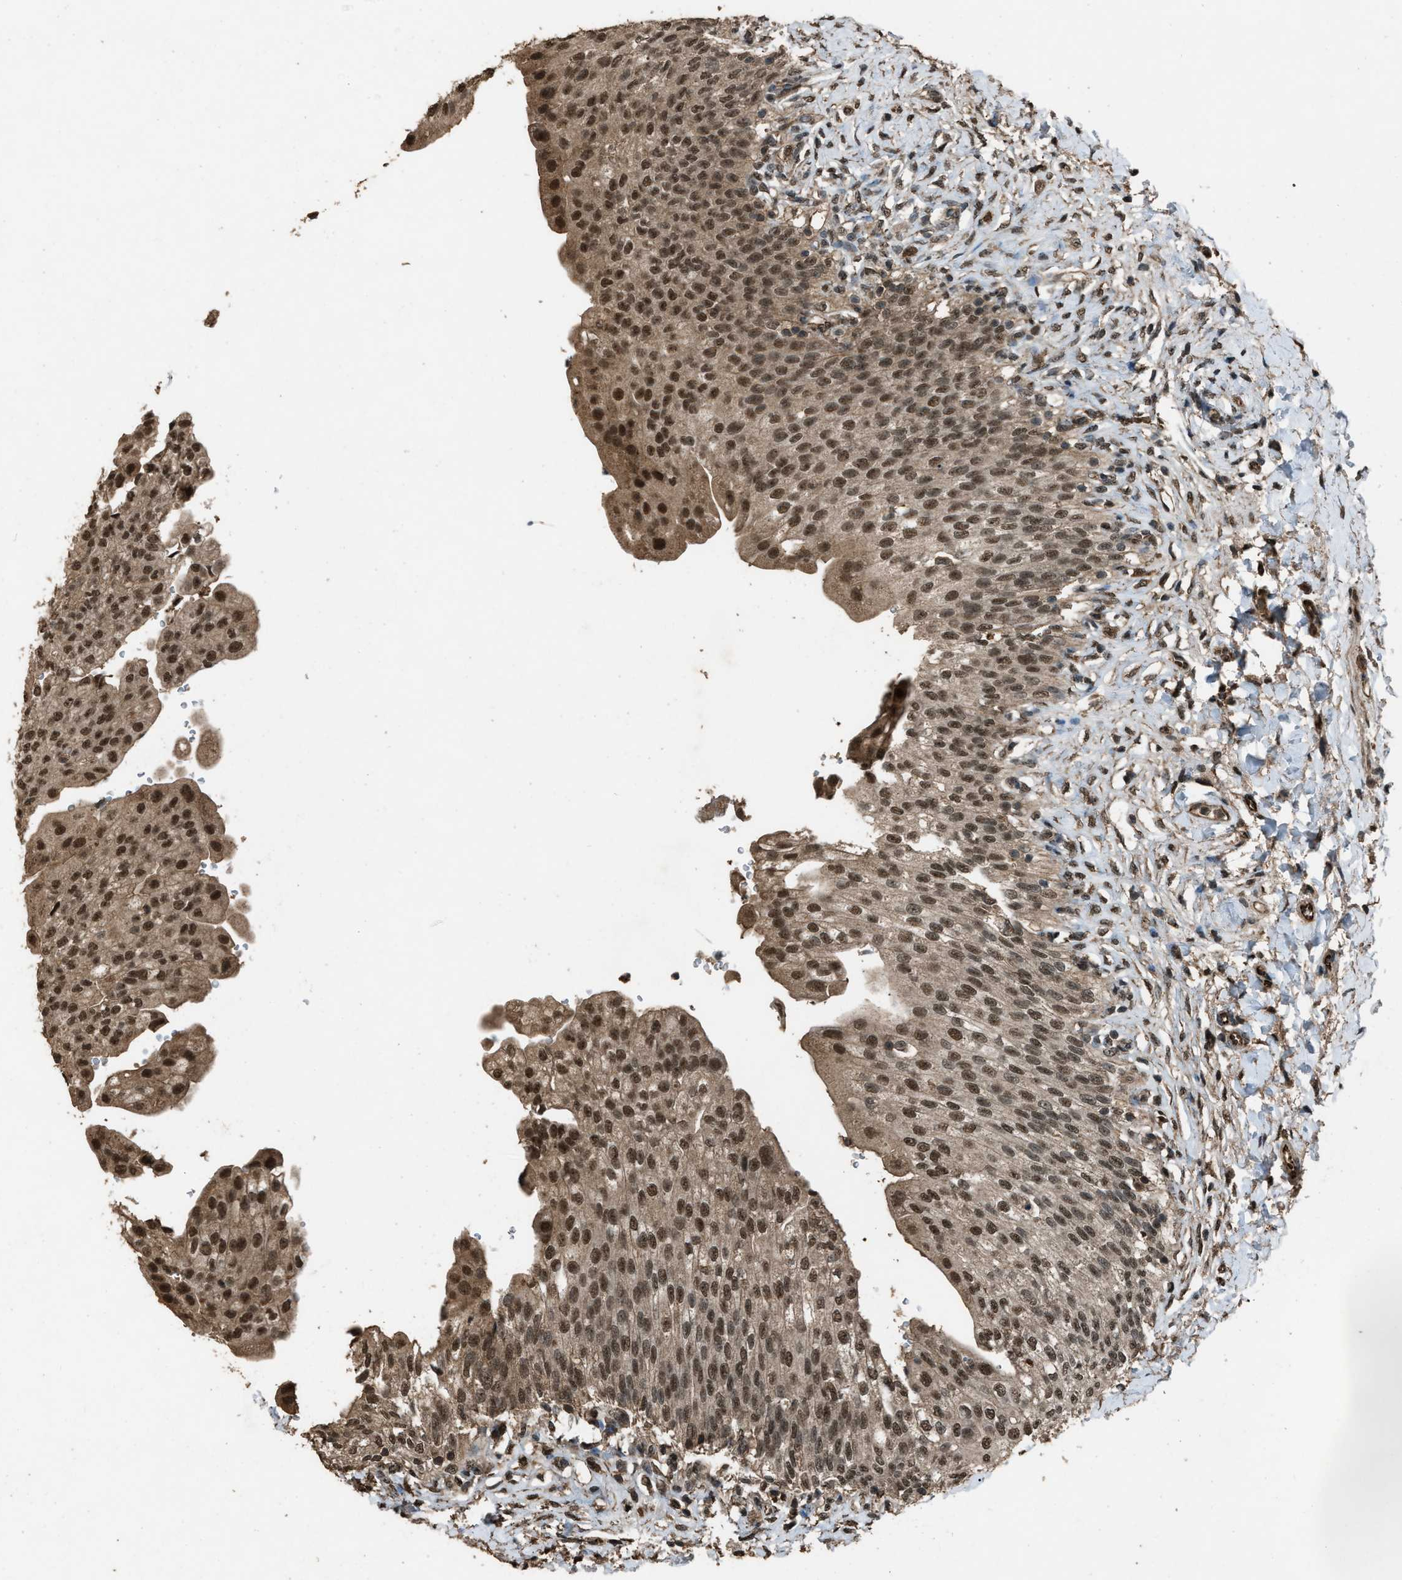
{"staining": {"intensity": "strong", "quantity": ">75%", "location": "cytoplasmic/membranous,nuclear"}, "tissue": "urinary bladder", "cell_type": "Urothelial cells", "image_type": "normal", "snomed": [{"axis": "morphology", "description": "Urothelial carcinoma, High grade"}, {"axis": "topography", "description": "Urinary bladder"}], "caption": "This is a histology image of immunohistochemistry (IHC) staining of unremarkable urinary bladder, which shows strong positivity in the cytoplasmic/membranous,nuclear of urothelial cells.", "gene": "SERTAD2", "patient": {"sex": "male", "age": 46}}